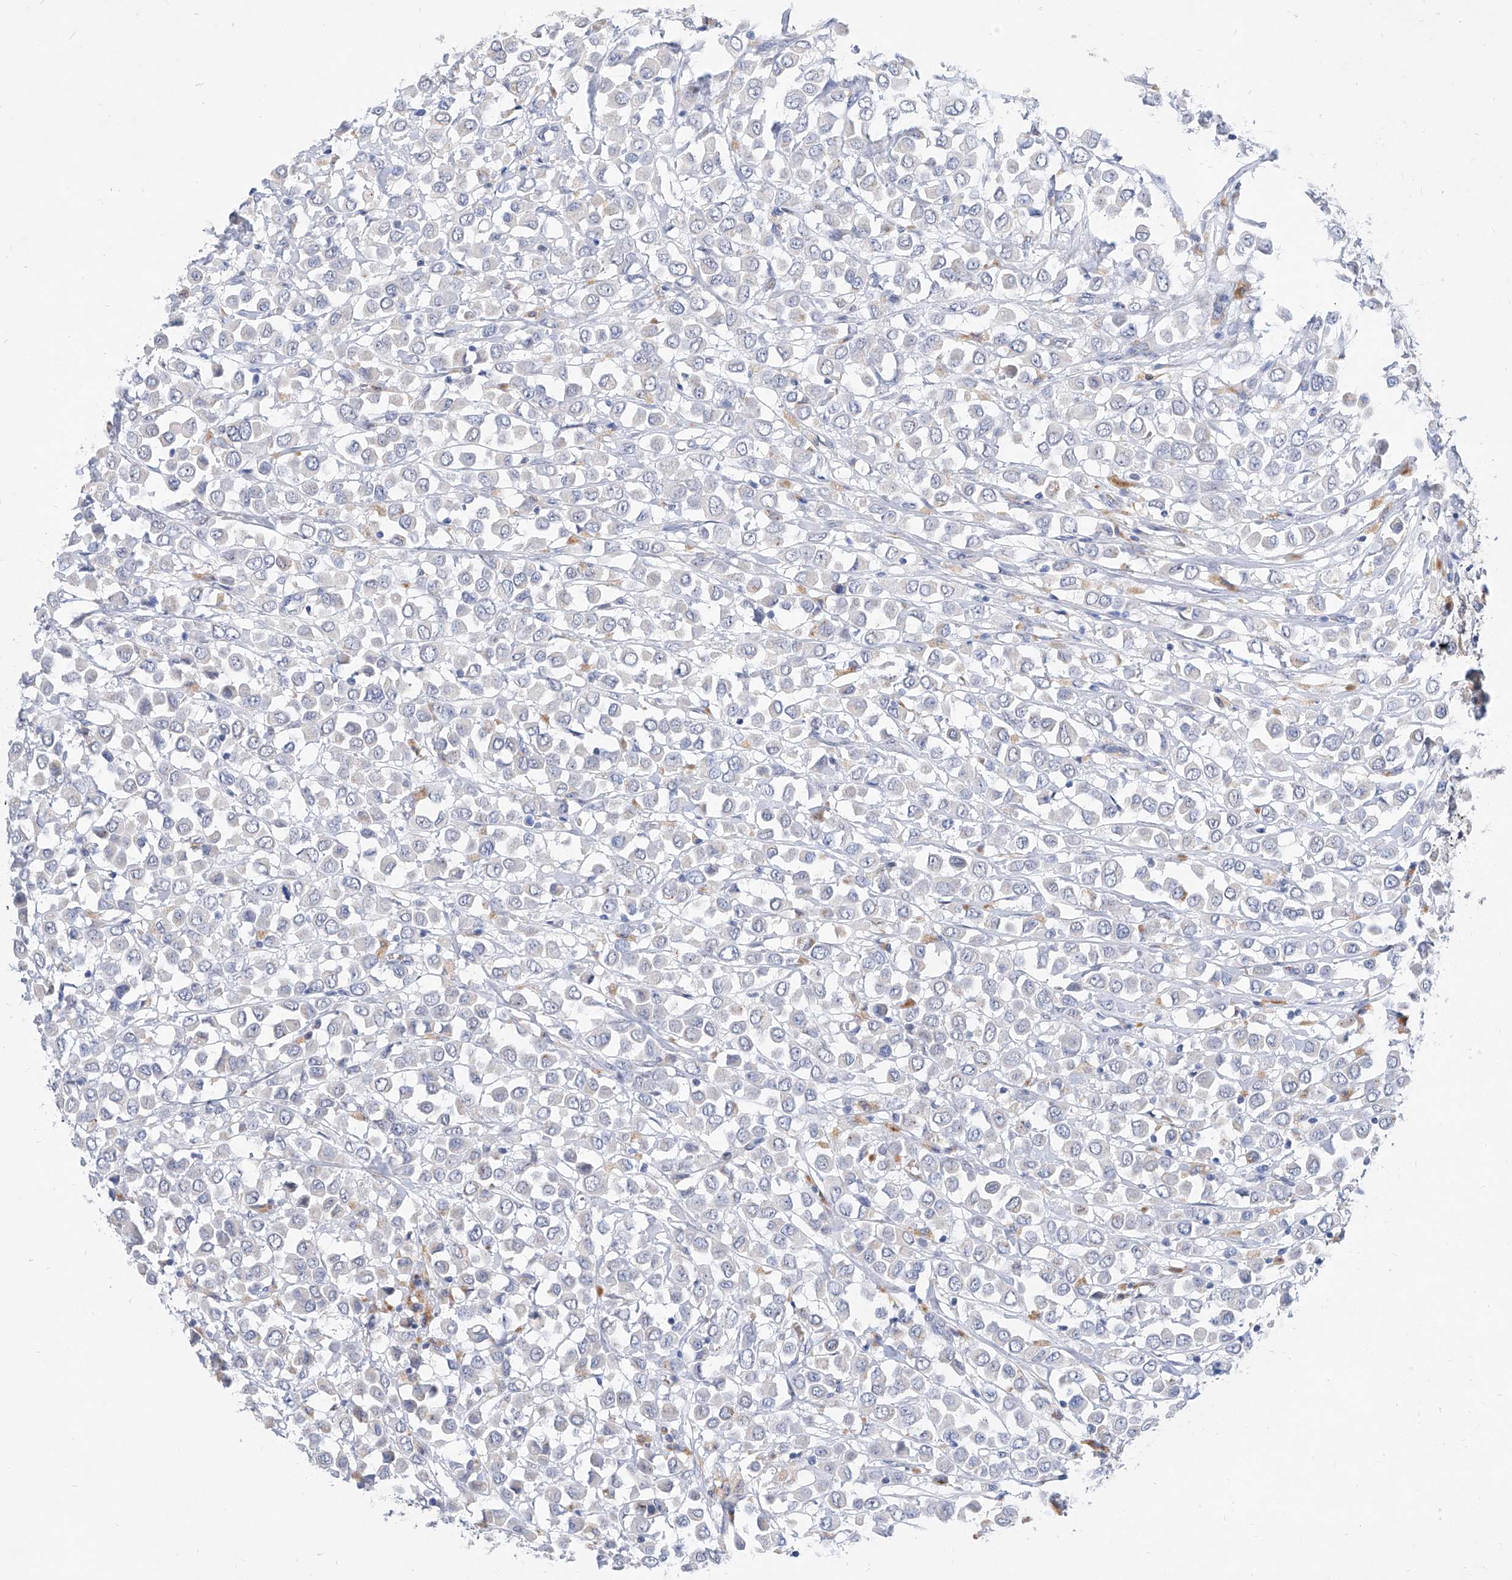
{"staining": {"intensity": "negative", "quantity": "none", "location": "none"}, "tissue": "breast cancer", "cell_type": "Tumor cells", "image_type": "cancer", "snomed": [{"axis": "morphology", "description": "Duct carcinoma"}, {"axis": "topography", "description": "Breast"}], "caption": "IHC of breast intraductal carcinoma demonstrates no expression in tumor cells.", "gene": "BPTF", "patient": {"sex": "female", "age": 61}}